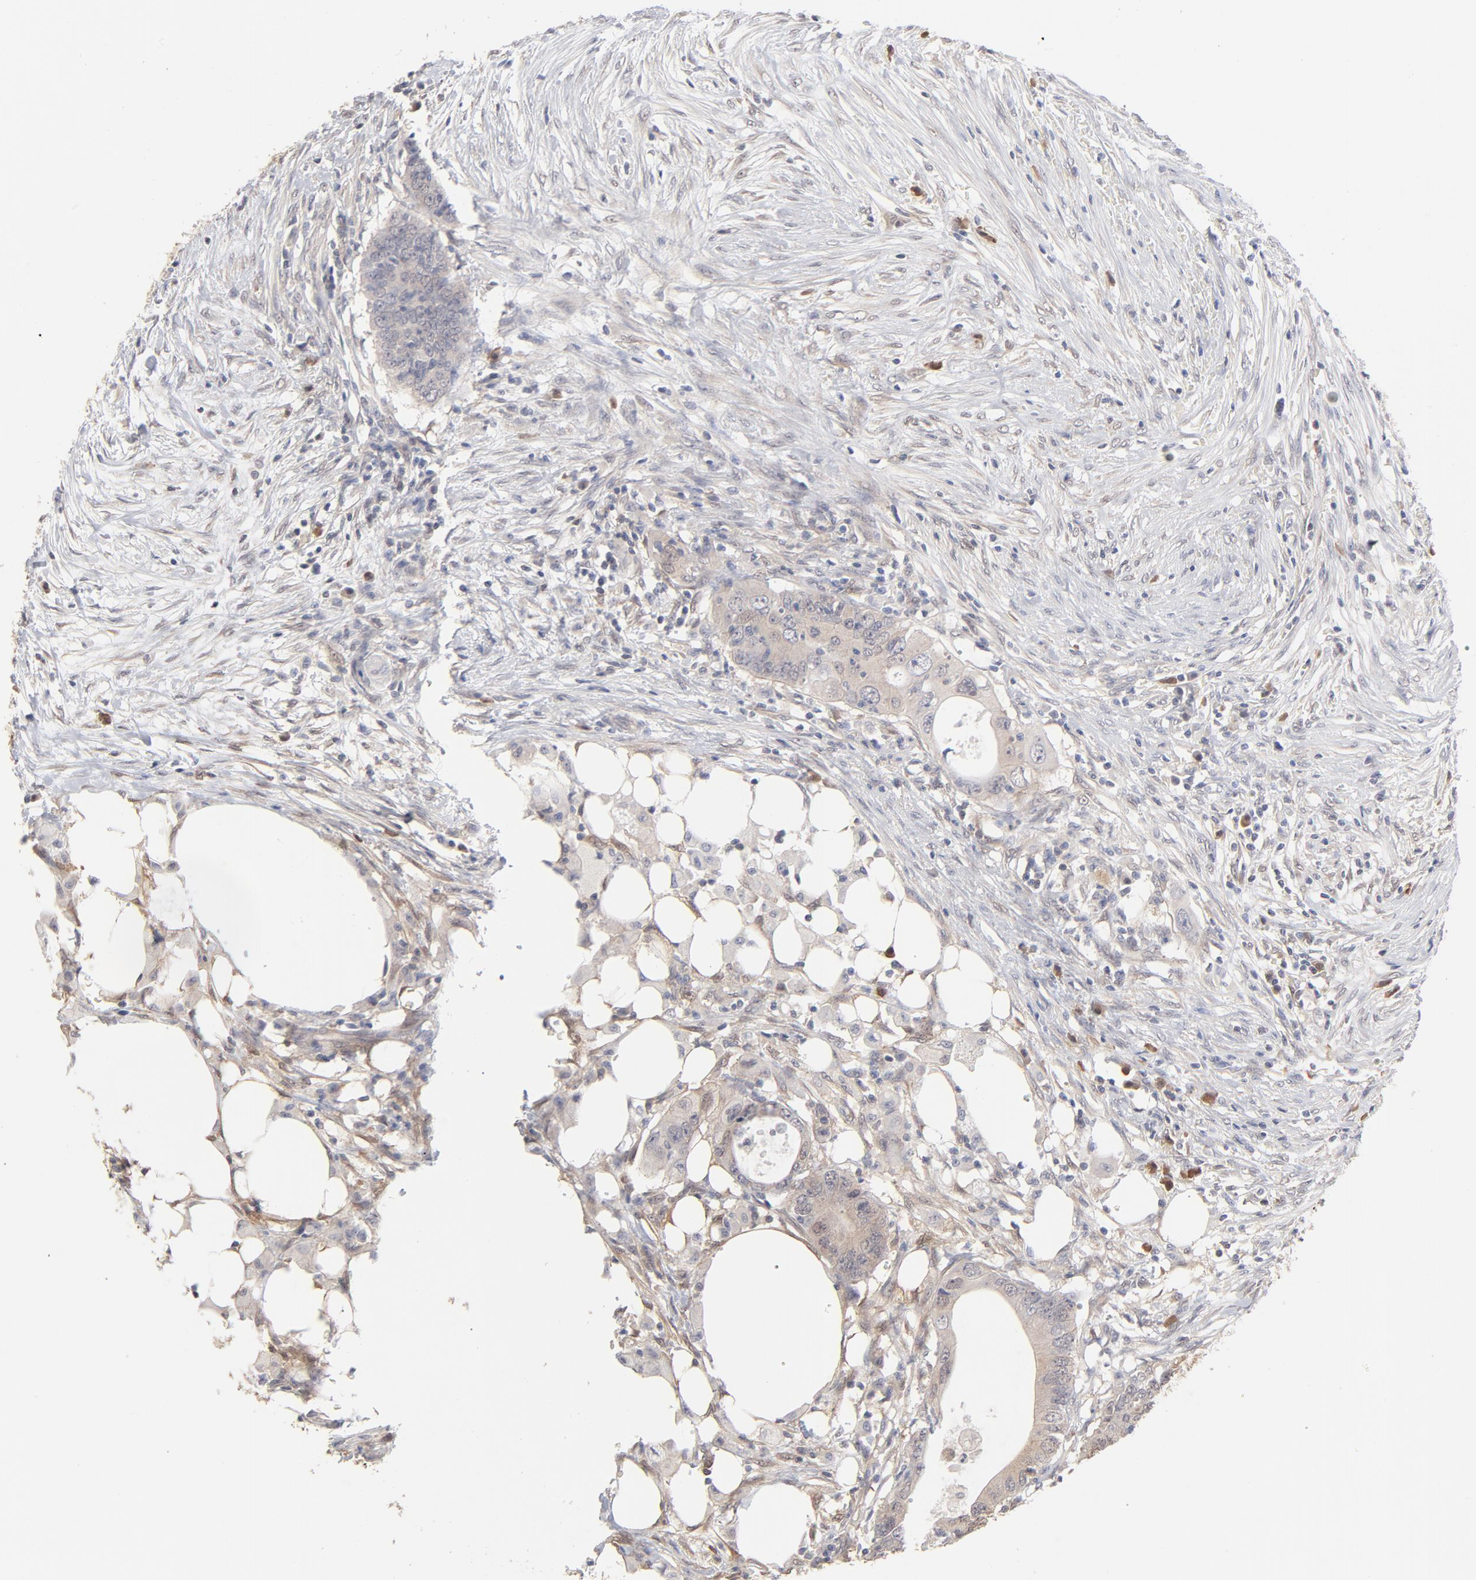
{"staining": {"intensity": "weak", "quantity": ">75%", "location": "cytoplasmic/membranous"}, "tissue": "colorectal cancer", "cell_type": "Tumor cells", "image_type": "cancer", "snomed": [{"axis": "morphology", "description": "Adenocarcinoma, NOS"}, {"axis": "topography", "description": "Colon"}], "caption": "High-power microscopy captured an immunohistochemistry (IHC) micrograph of colorectal adenocarcinoma, revealing weak cytoplasmic/membranous positivity in approximately >75% of tumor cells. Nuclei are stained in blue.", "gene": "MIF", "patient": {"sex": "male", "age": 71}}